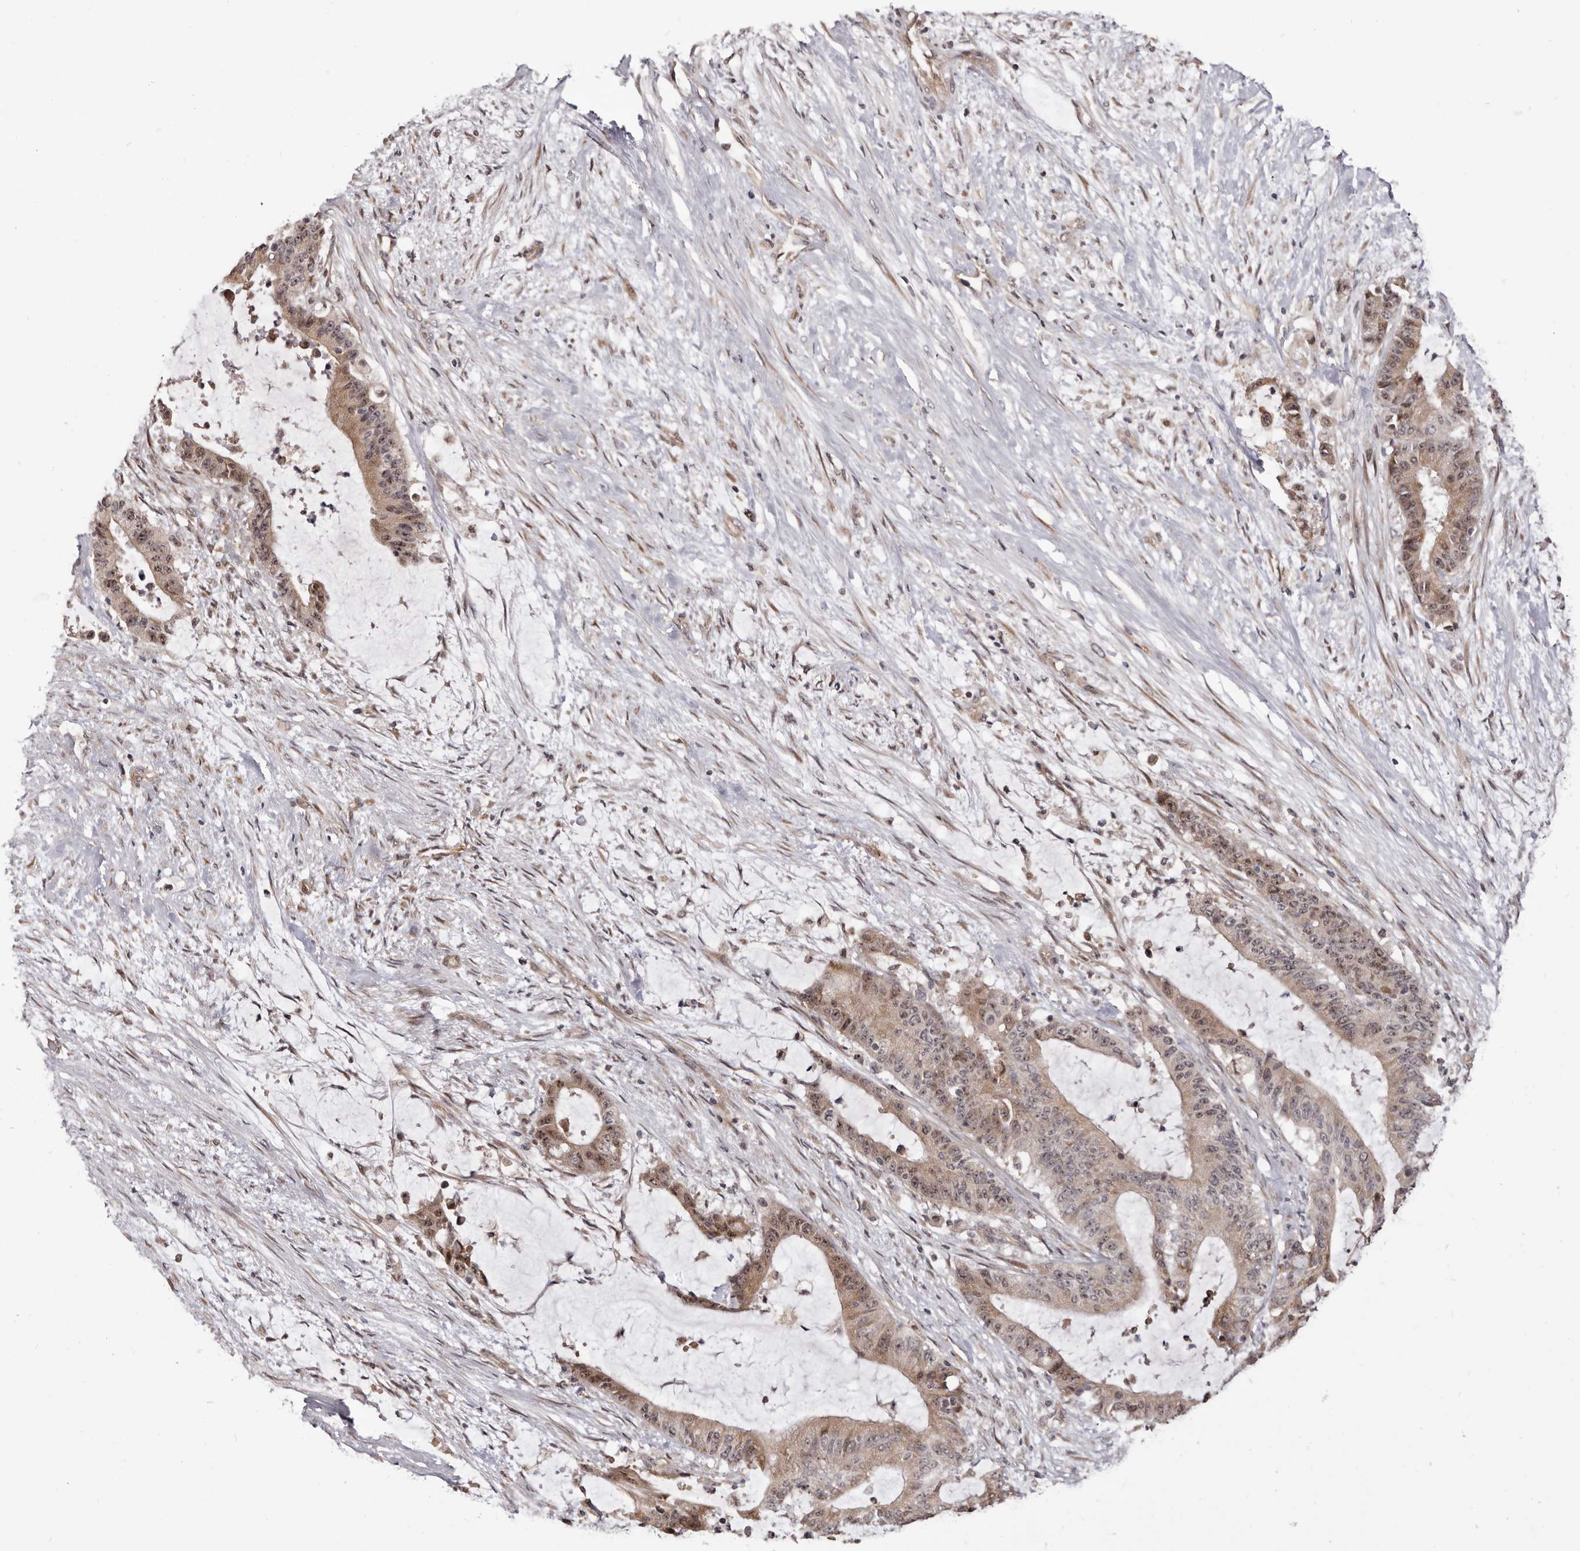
{"staining": {"intensity": "moderate", "quantity": ">75%", "location": "cytoplasmic/membranous,nuclear"}, "tissue": "liver cancer", "cell_type": "Tumor cells", "image_type": "cancer", "snomed": [{"axis": "morphology", "description": "Normal tissue, NOS"}, {"axis": "morphology", "description": "Cholangiocarcinoma"}, {"axis": "topography", "description": "Liver"}, {"axis": "topography", "description": "Peripheral nerve tissue"}], "caption": "Moderate cytoplasmic/membranous and nuclear protein positivity is appreciated in approximately >75% of tumor cells in liver cancer (cholangiocarcinoma).", "gene": "NOL12", "patient": {"sex": "female", "age": 73}}